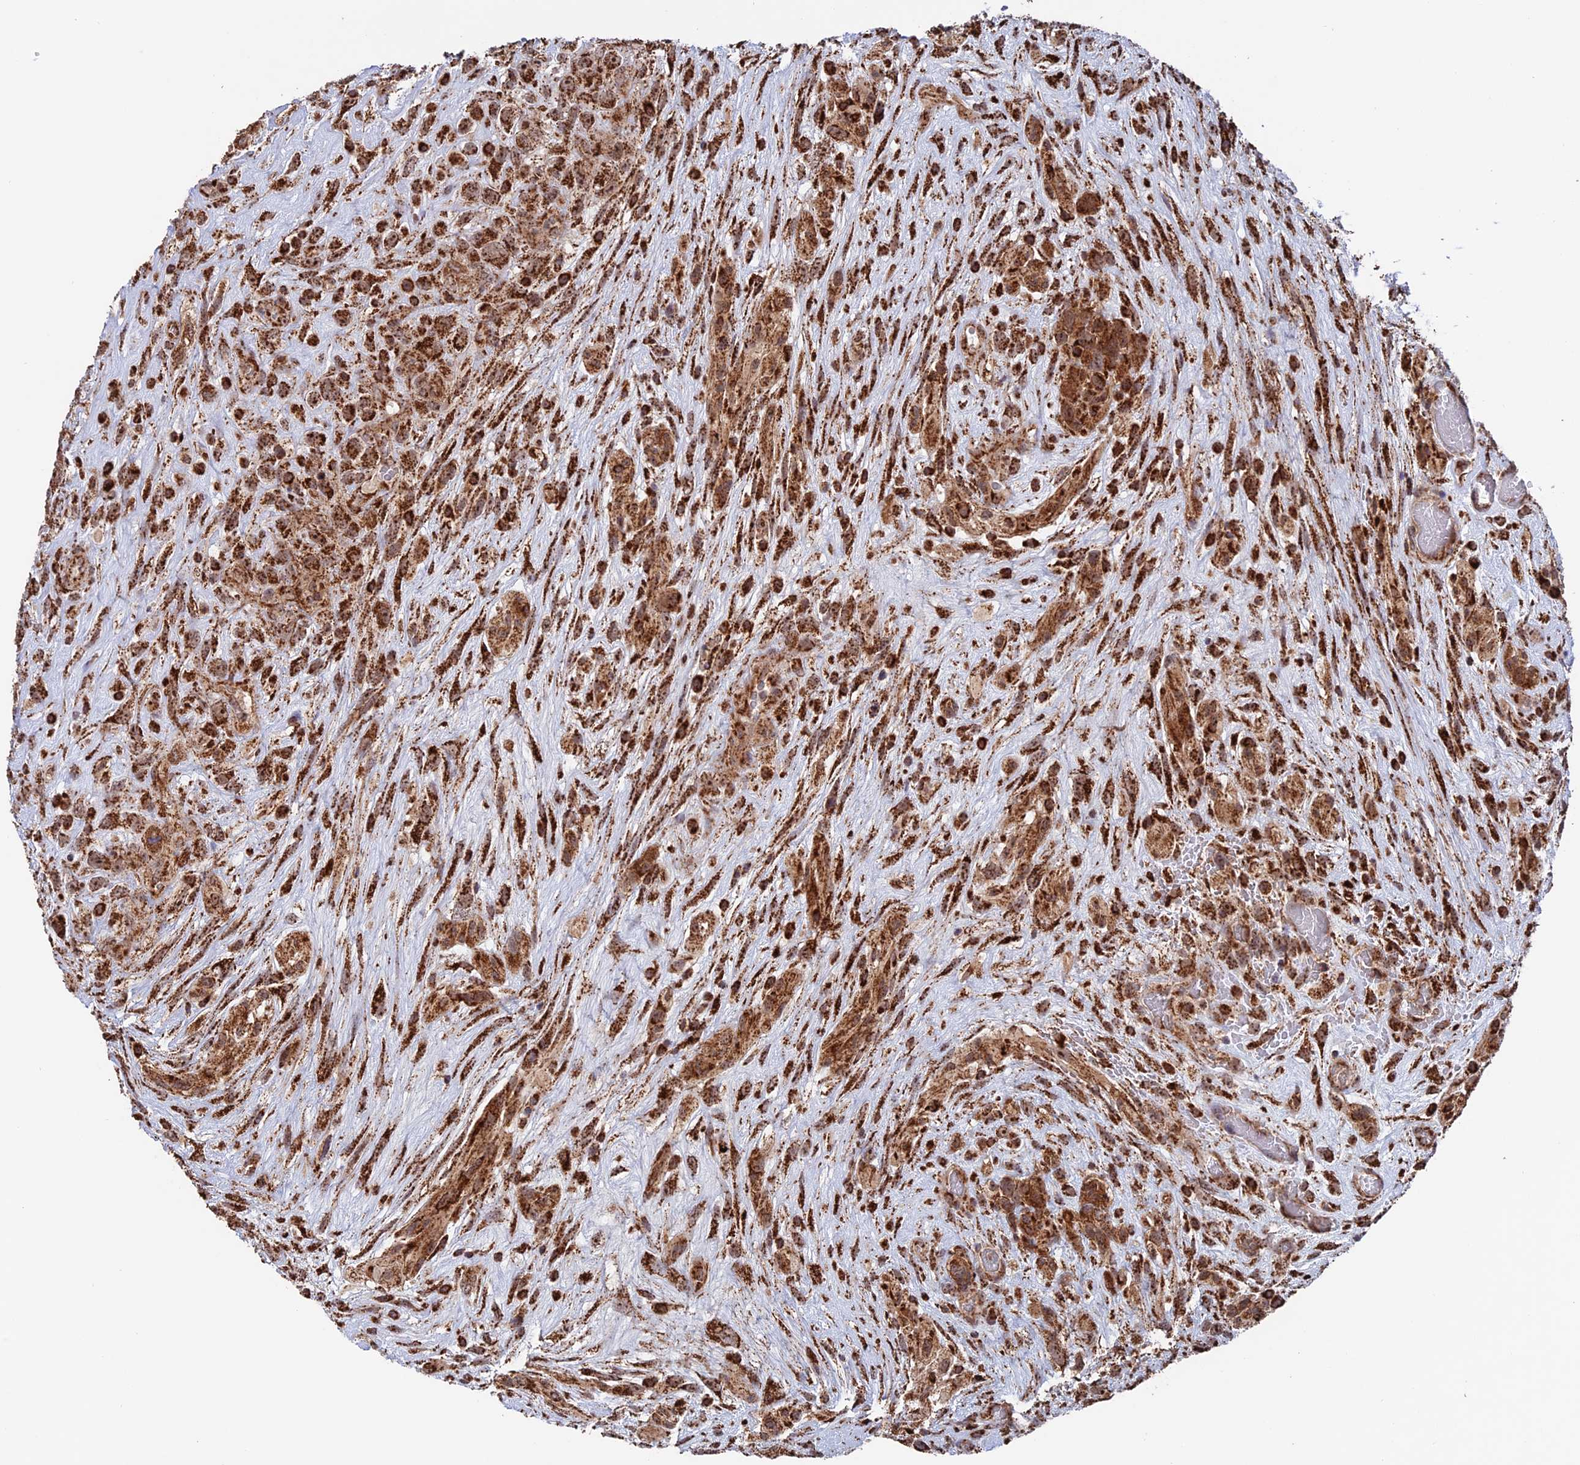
{"staining": {"intensity": "strong", "quantity": ">75%", "location": "cytoplasmic/membranous"}, "tissue": "glioma", "cell_type": "Tumor cells", "image_type": "cancer", "snomed": [{"axis": "morphology", "description": "Glioma, malignant, High grade"}, {"axis": "topography", "description": "Brain"}], "caption": "IHC micrograph of neoplastic tissue: human malignant high-grade glioma stained using immunohistochemistry demonstrates high levels of strong protein expression localized specifically in the cytoplasmic/membranous of tumor cells, appearing as a cytoplasmic/membranous brown color.", "gene": "DTYMK", "patient": {"sex": "male", "age": 61}}